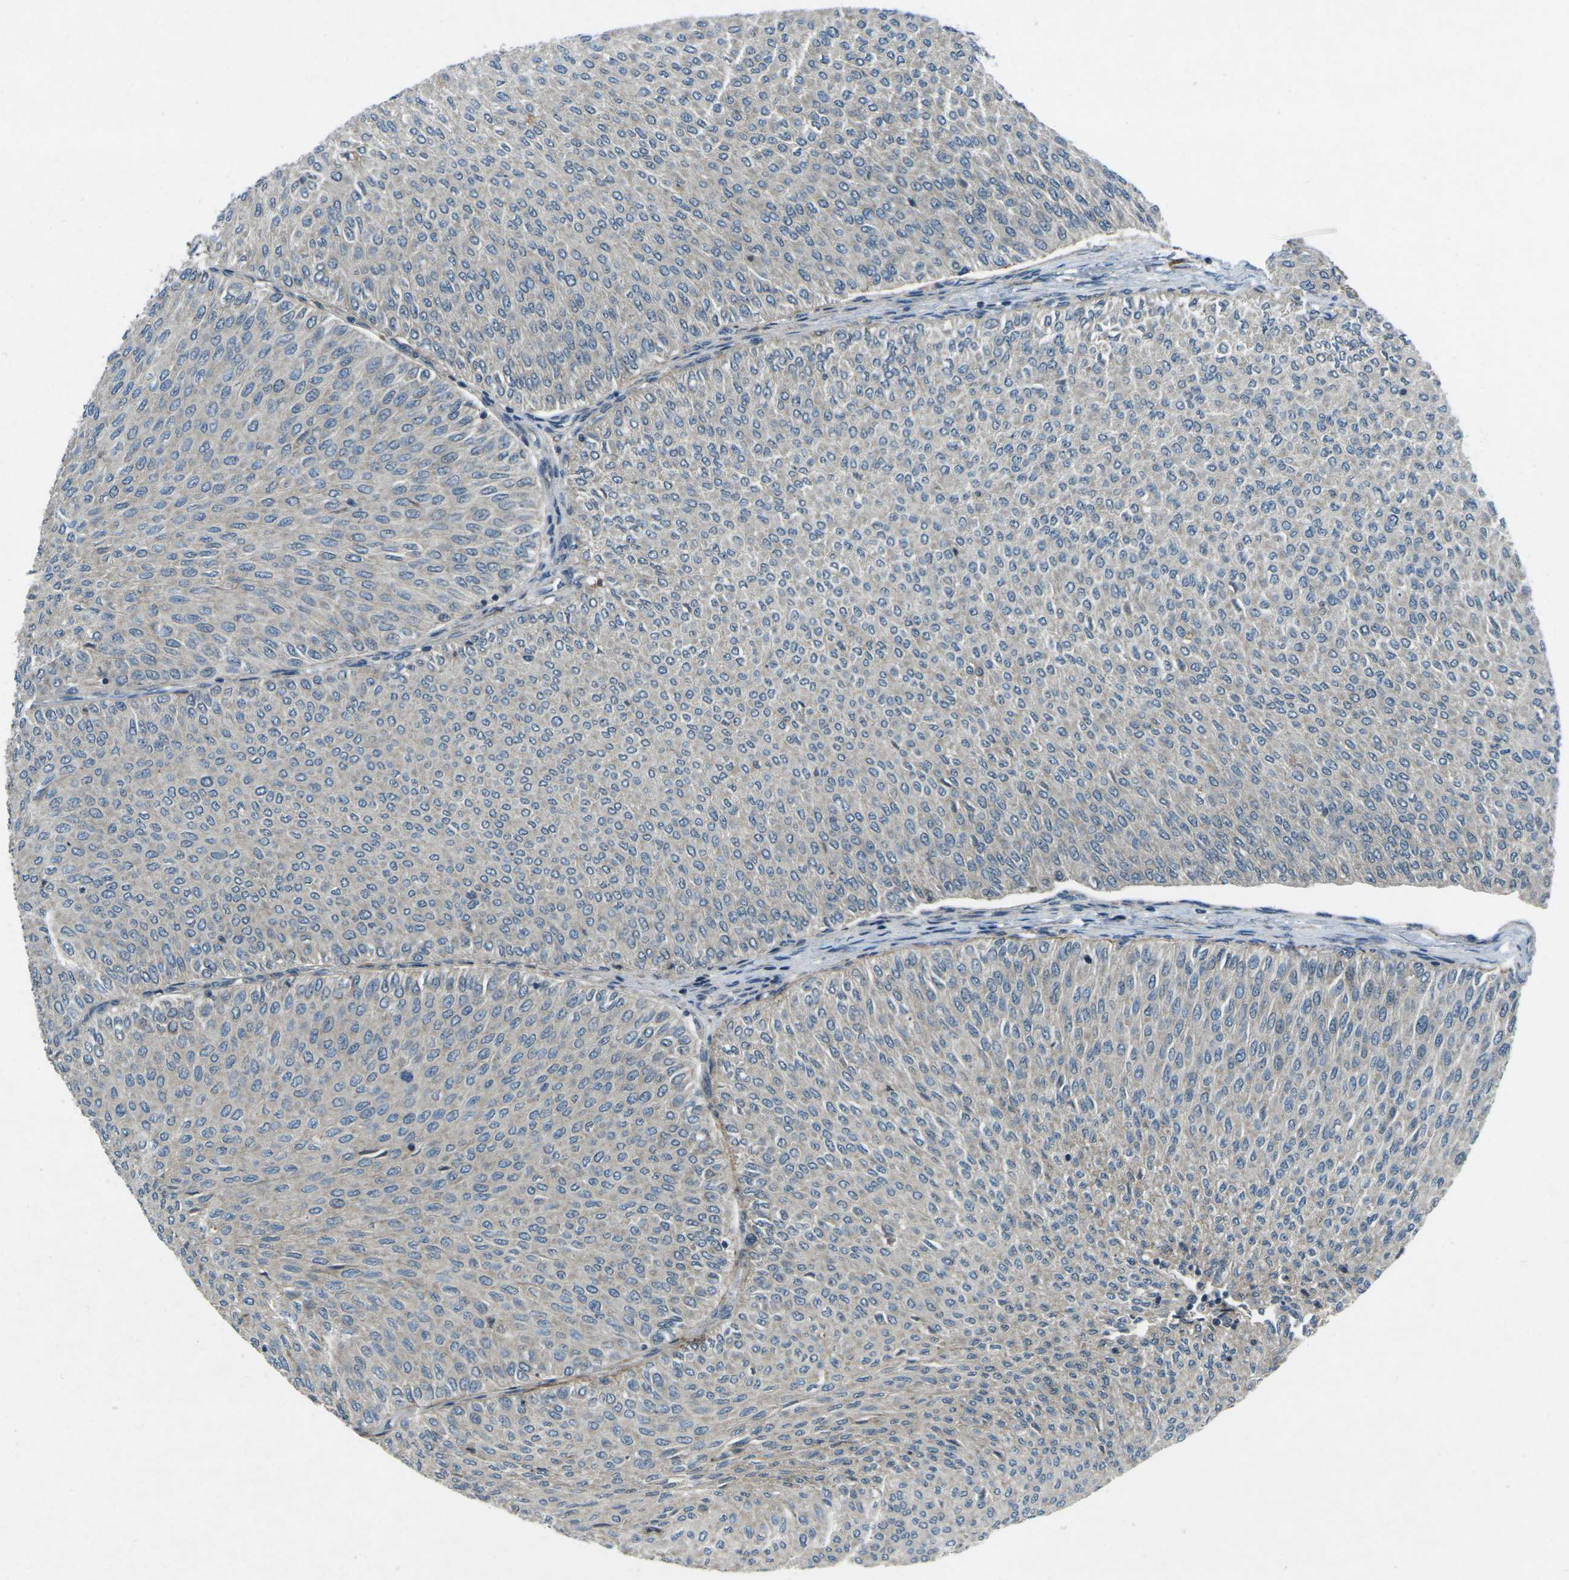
{"staining": {"intensity": "negative", "quantity": "none", "location": "none"}, "tissue": "urothelial cancer", "cell_type": "Tumor cells", "image_type": "cancer", "snomed": [{"axis": "morphology", "description": "Urothelial carcinoma, Low grade"}, {"axis": "topography", "description": "Urinary bladder"}], "caption": "Immunohistochemical staining of human urothelial carcinoma (low-grade) exhibits no significant staining in tumor cells.", "gene": "CDK16", "patient": {"sex": "male", "age": 78}}